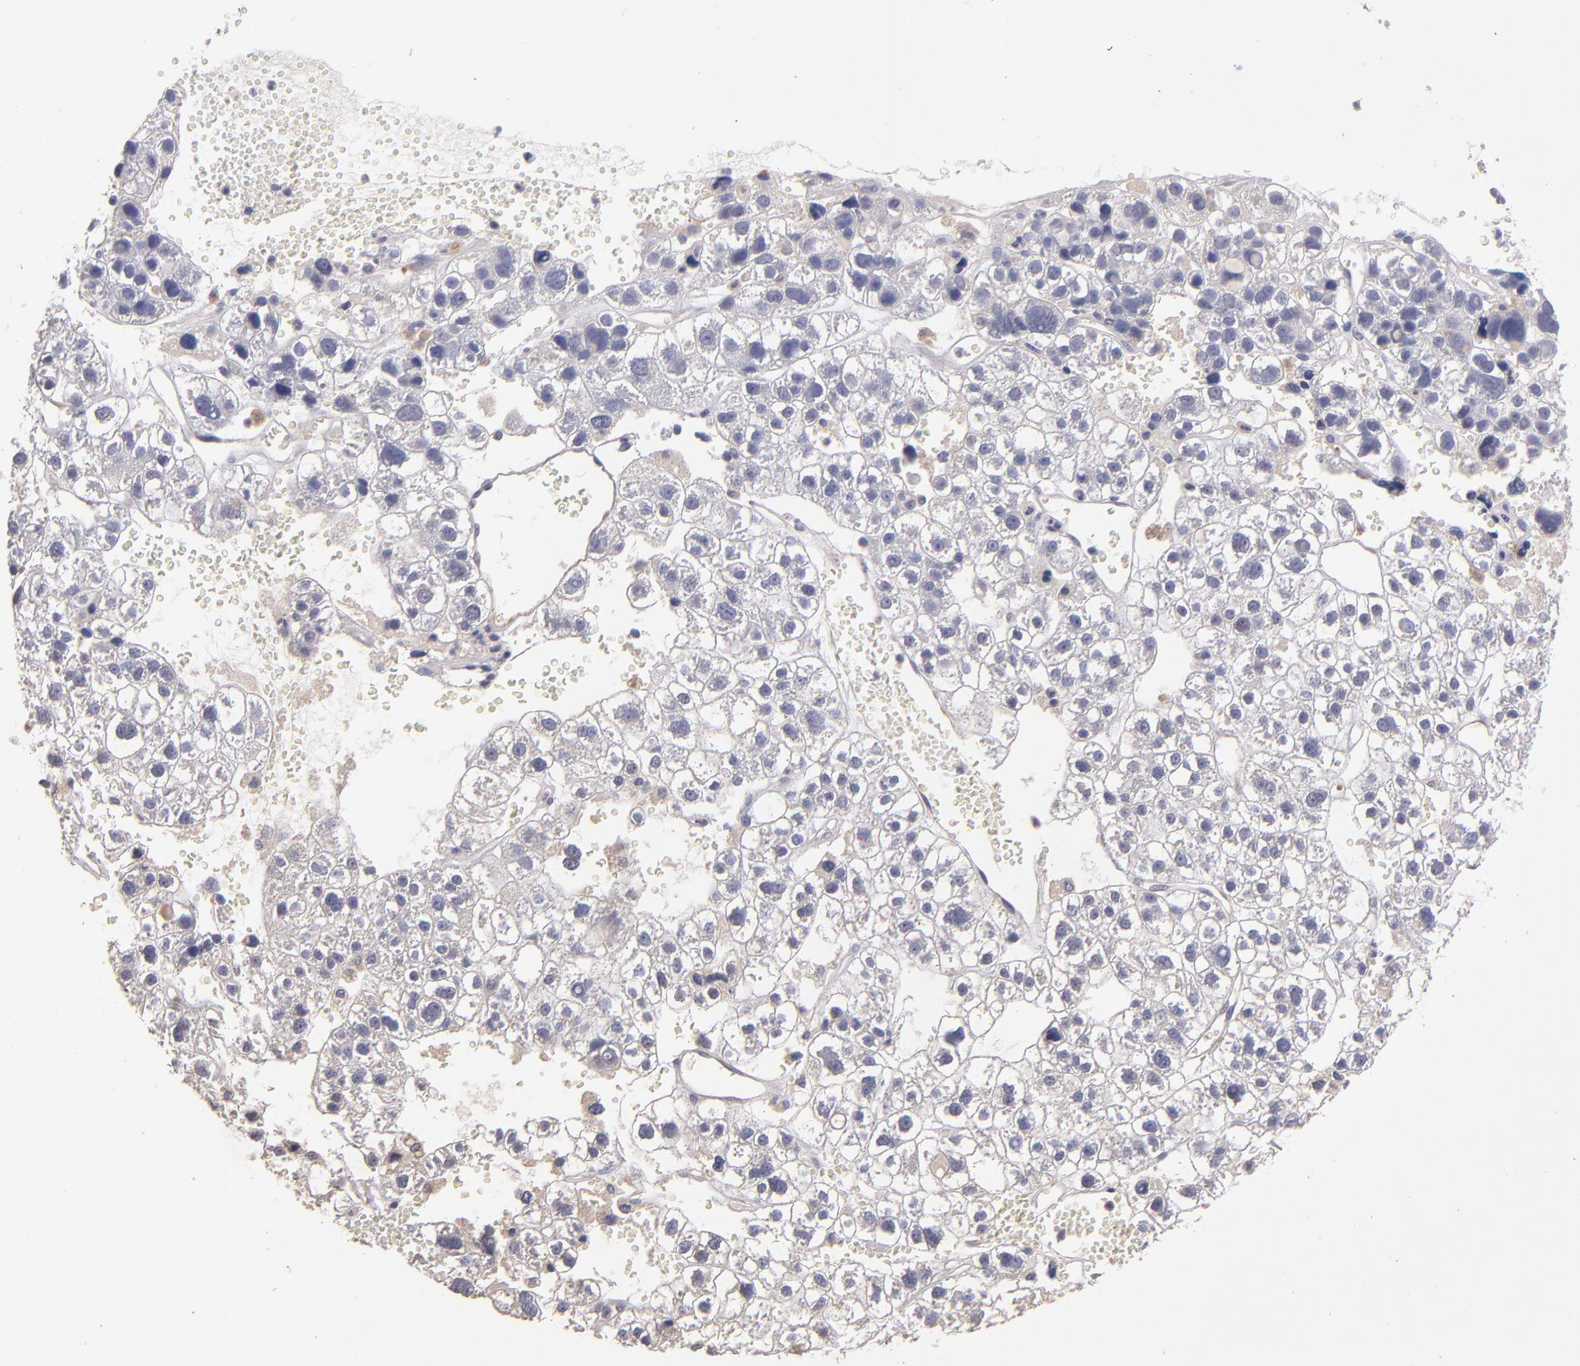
{"staining": {"intensity": "negative", "quantity": "none", "location": "none"}, "tissue": "liver cancer", "cell_type": "Tumor cells", "image_type": "cancer", "snomed": [{"axis": "morphology", "description": "Carcinoma, Hepatocellular, NOS"}, {"axis": "topography", "description": "Liver"}], "caption": "Protein analysis of liver cancer demonstrates no significant staining in tumor cells. (DAB immunohistochemistry, high magnification).", "gene": "GNAZ", "patient": {"sex": "female", "age": 85}}